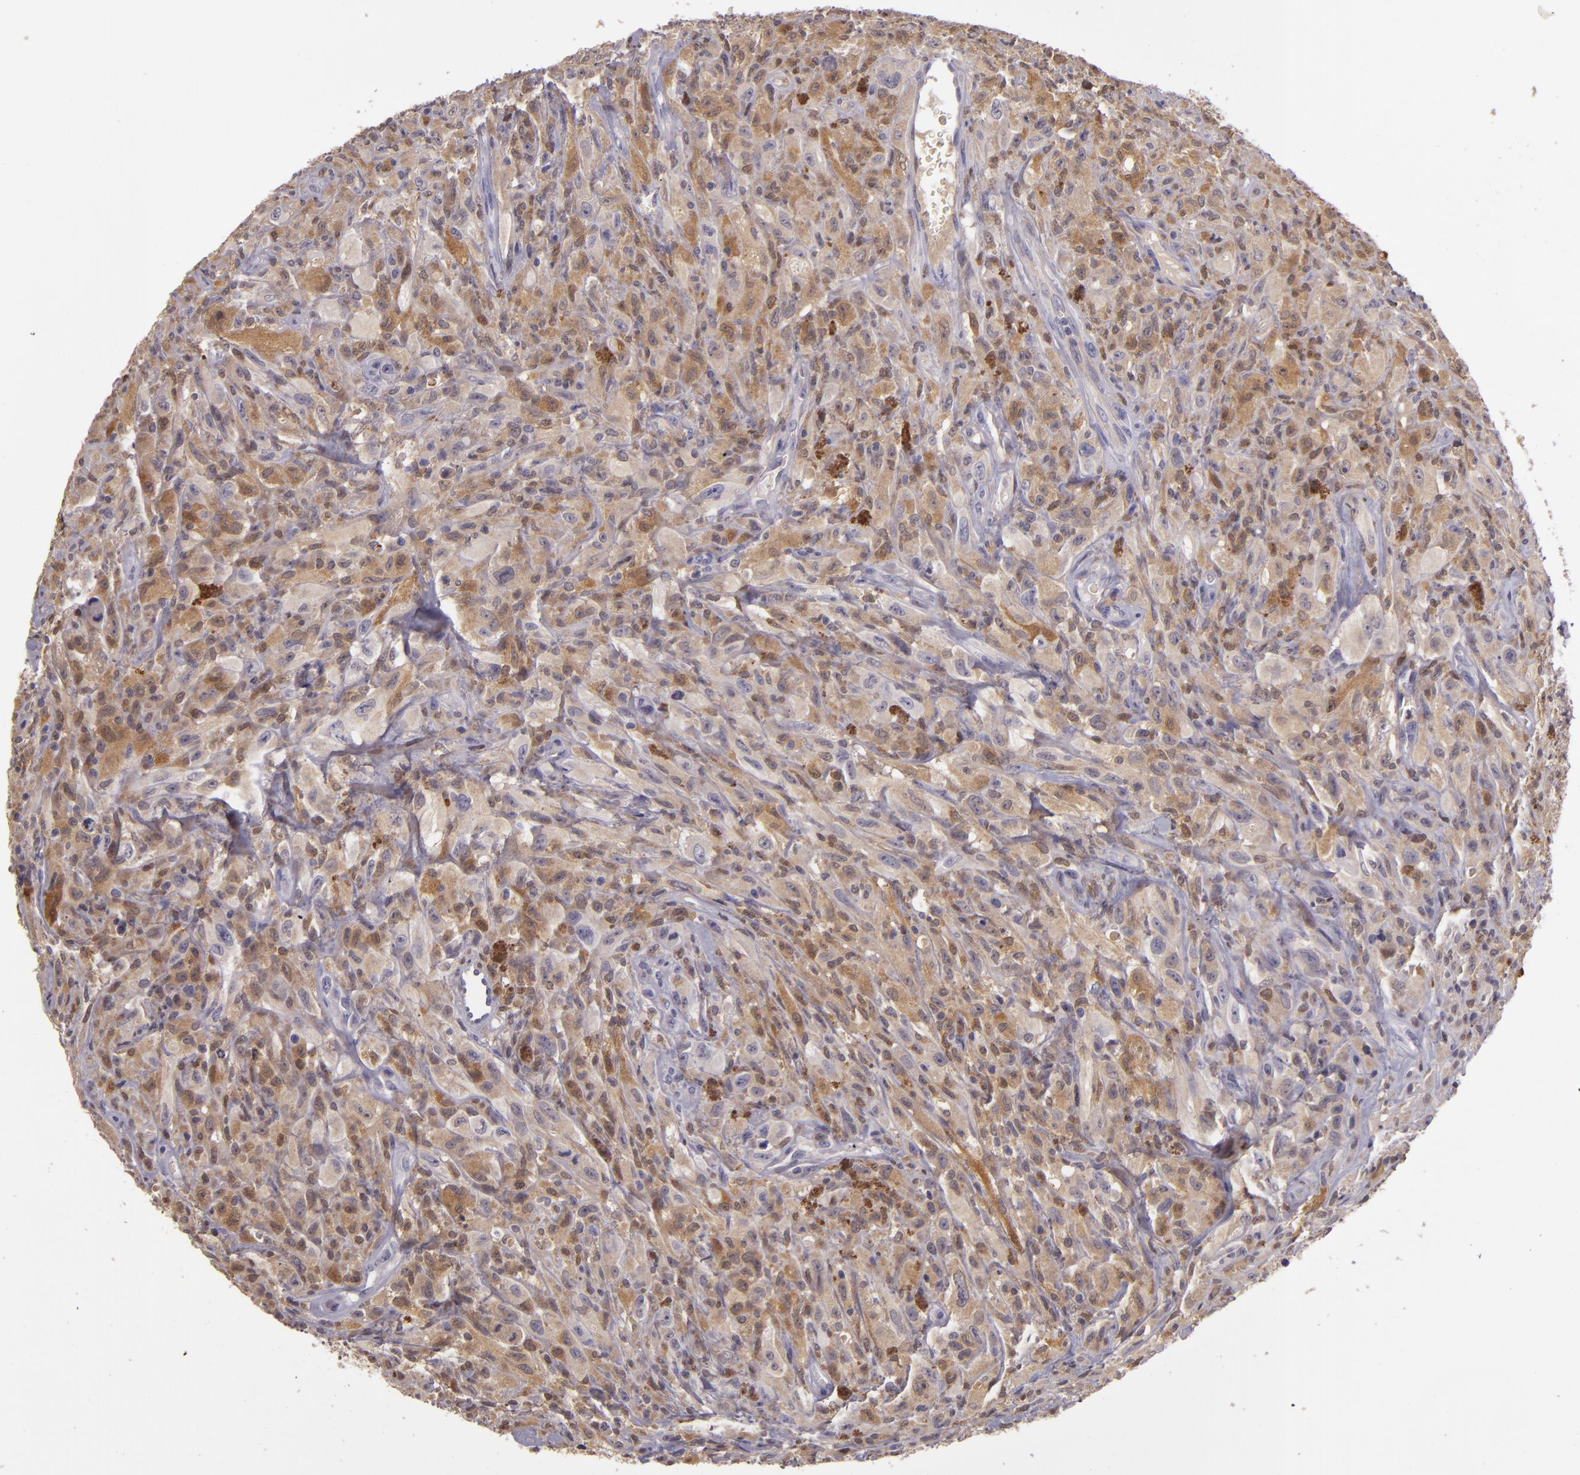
{"staining": {"intensity": "moderate", "quantity": "25%-75%", "location": "cytoplasmic/membranous"}, "tissue": "glioma", "cell_type": "Tumor cells", "image_type": "cancer", "snomed": [{"axis": "morphology", "description": "Glioma, malignant, High grade"}, {"axis": "topography", "description": "Brain"}], "caption": "Immunohistochemical staining of human malignant glioma (high-grade) demonstrates medium levels of moderate cytoplasmic/membranous protein staining in about 25%-75% of tumor cells.", "gene": "FHIT", "patient": {"sex": "male", "age": 48}}